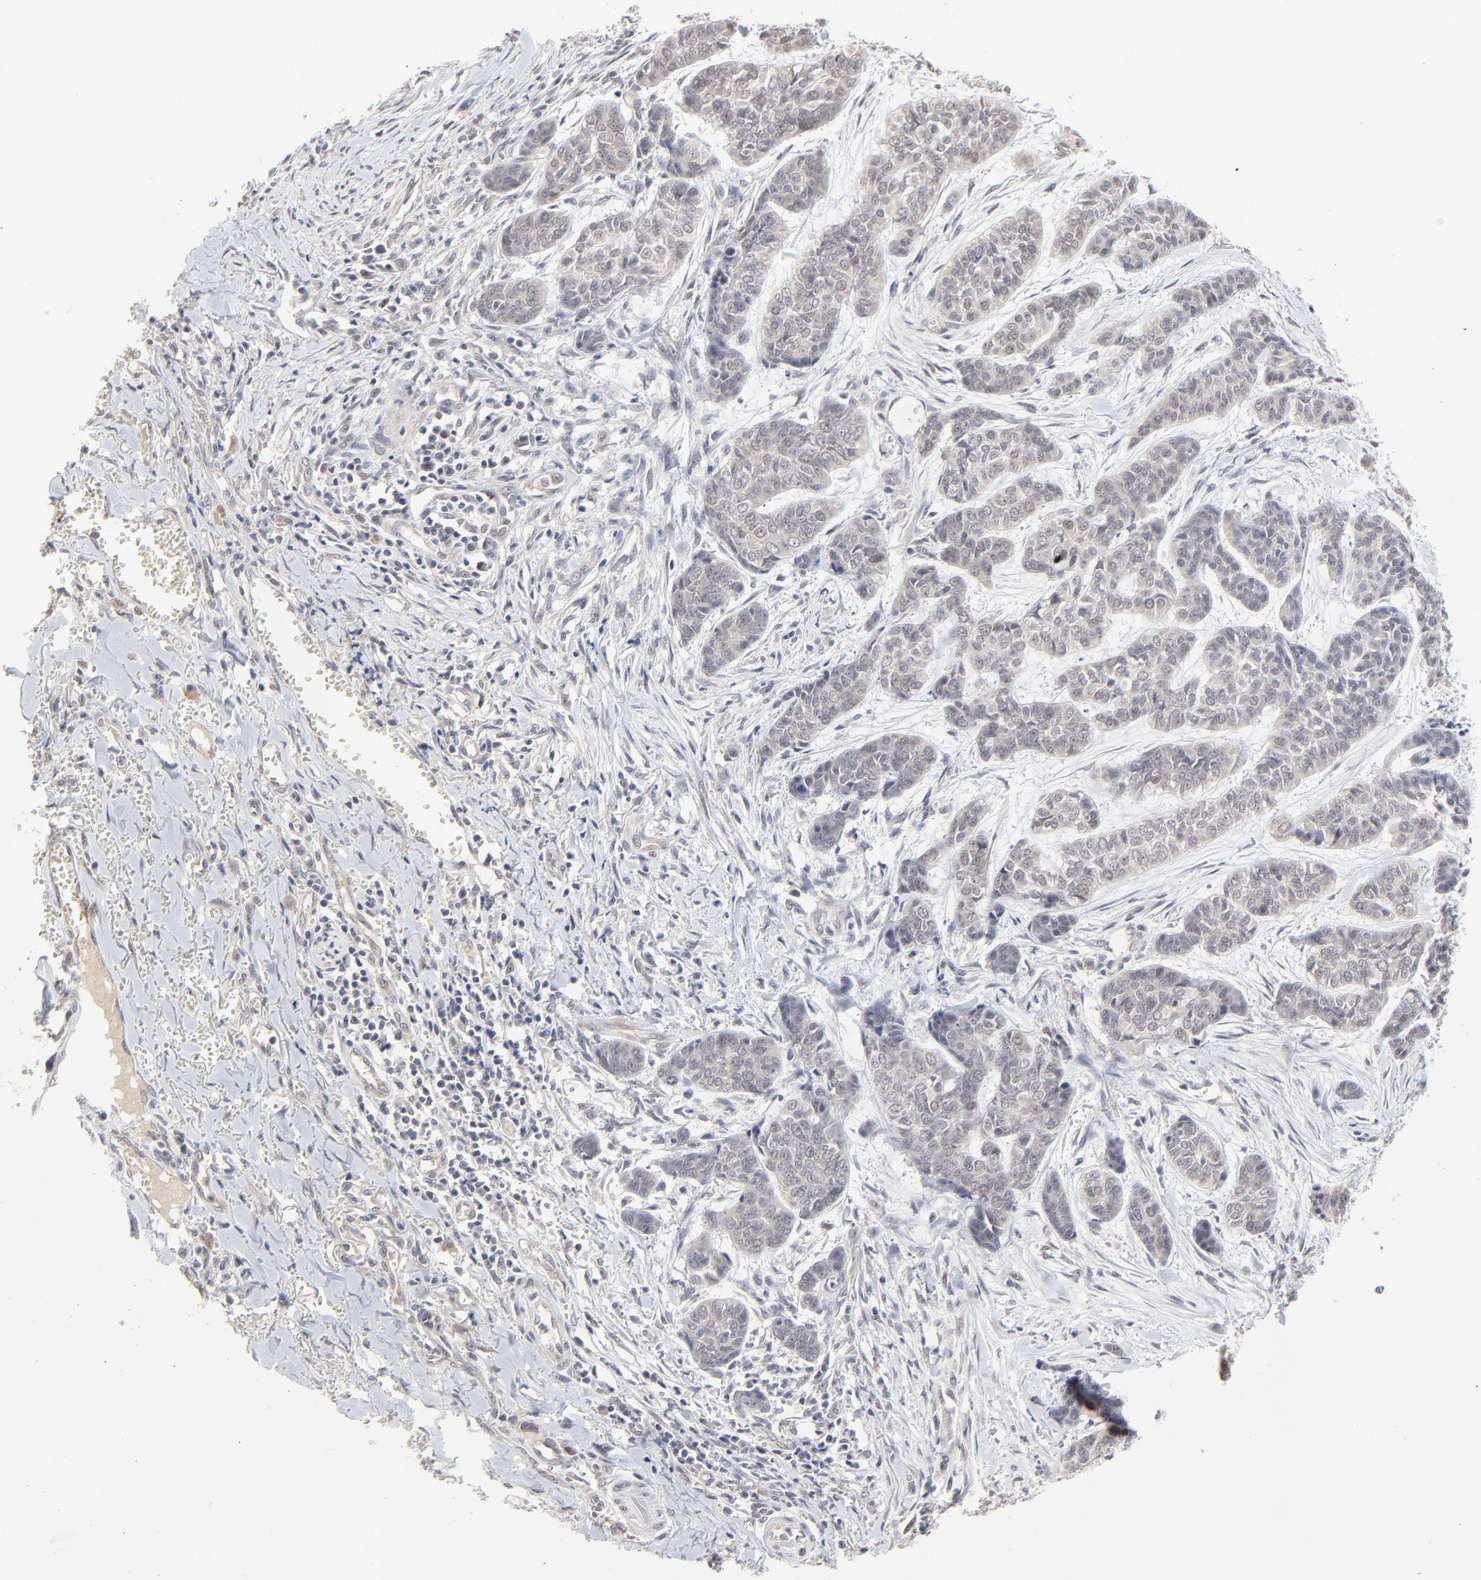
{"staining": {"intensity": "negative", "quantity": "none", "location": "none"}, "tissue": "skin cancer", "cell_type": "Tumor cells", "image_type": "cancer", "snomed": [{"axis": "morphology", "description": "Basal cell carcinoma"}, {"axis": "topography", "description": "Skin"}], "caption": "Skin basal cell carcinoma was stained to show a protein in brown. There is no significant positivity in tumor cells. (IHC, brightfield microscopy, high magnification).", "gene": "FAM199X", "patient": {"sex": "female", "age": 64}}